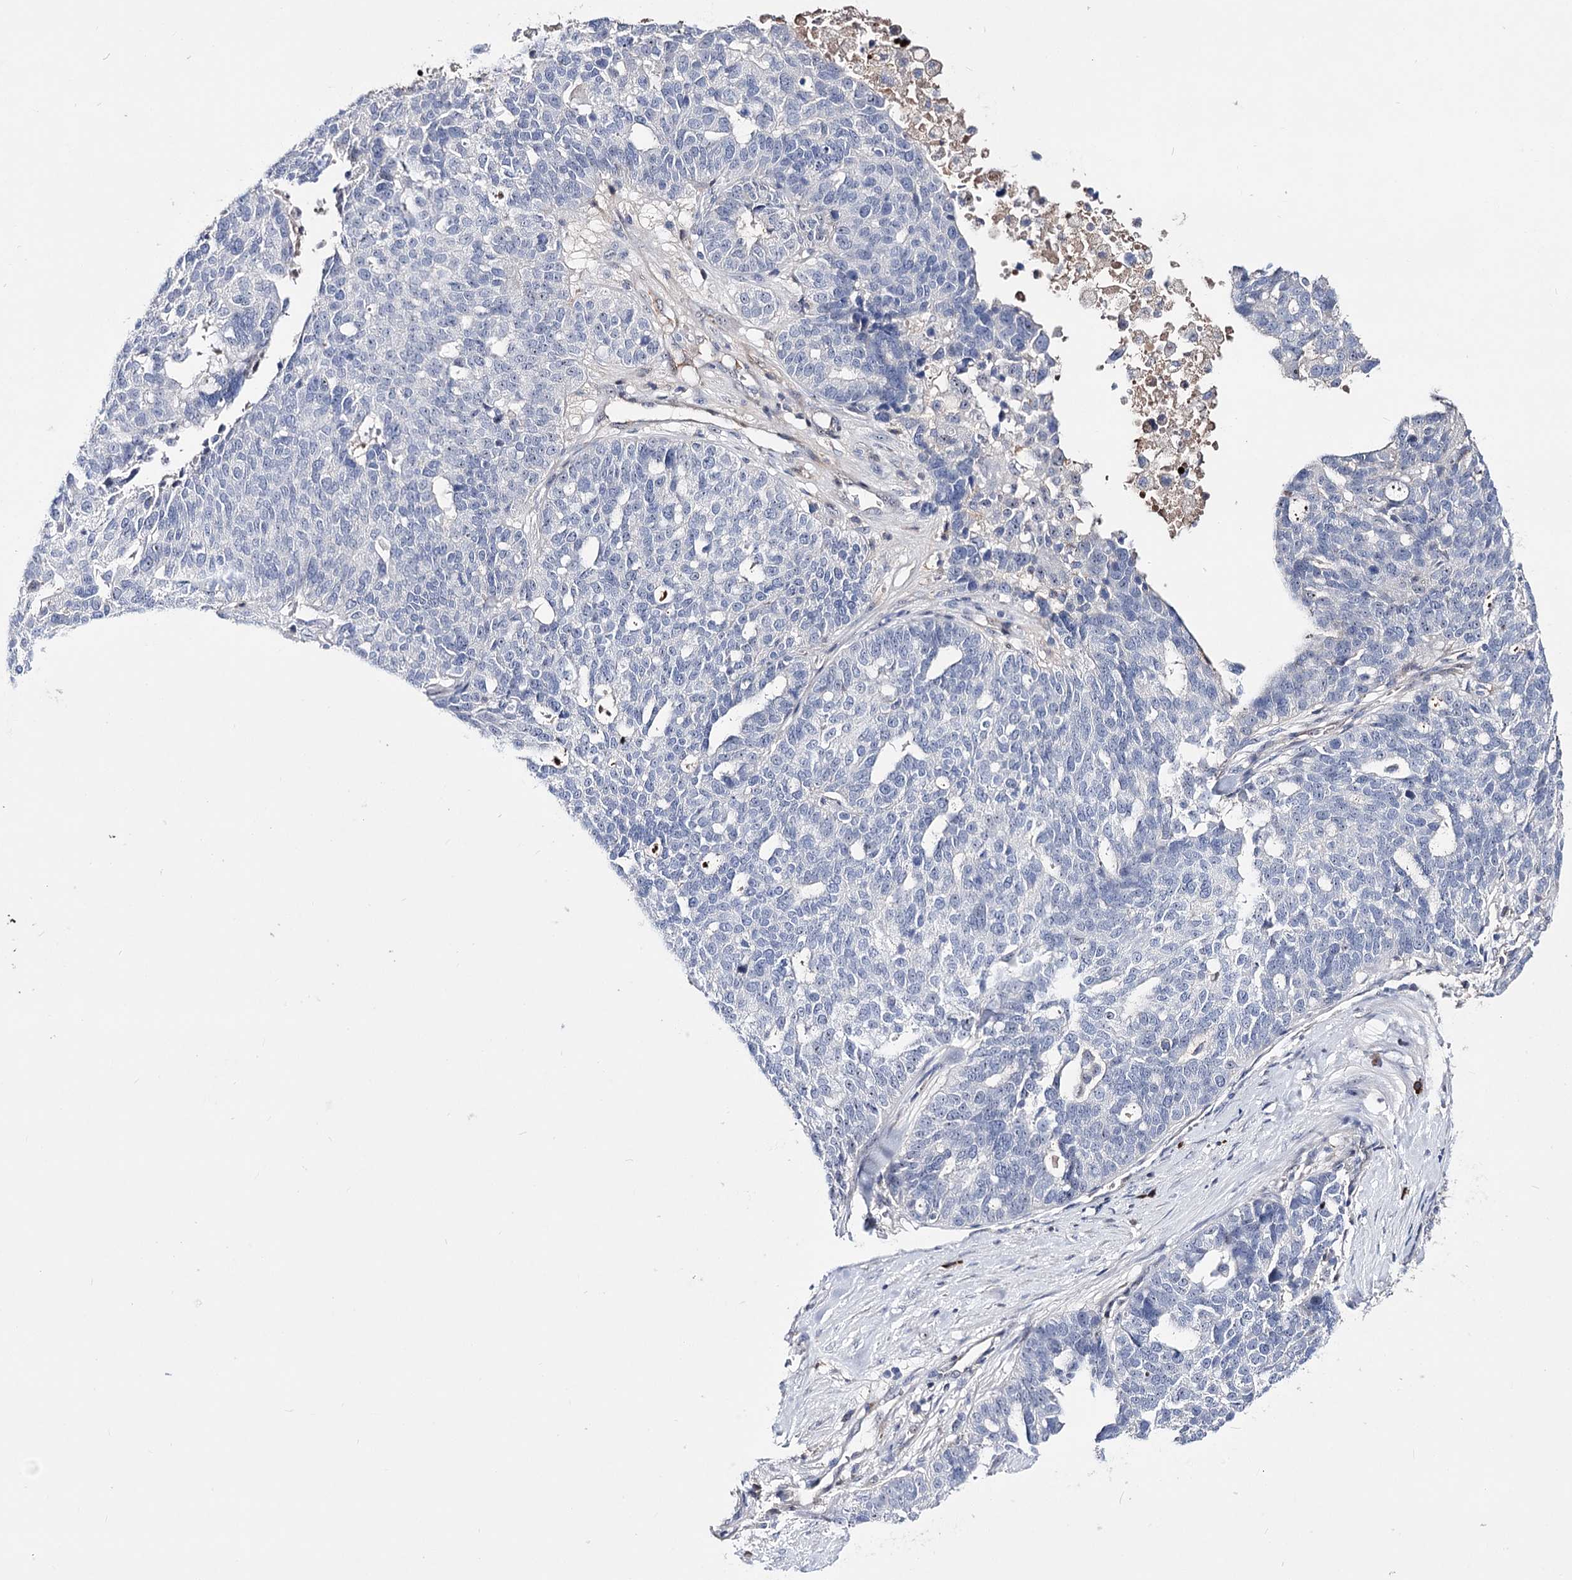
{"staining": {"intensity": "negative", "quantity": "none", "location": "none"}, "tissue": "ovarian cancer", "cell_type": "Tumor cells", "image_type": "cancer", "snomed": [{"axis": "morphology", "description": "Cystadenocarcinoma, serous, NOS"}, {"axis": "topography", "description": "Ovary"}], "caption": "High magnification brightfield microscopy of ovarian cancer stained with DAB (brown) and counterstained with hematoxylin (blue): tumor cells show no significant positivity.", "gene": "PCGF5", "patient": {"sex": "female", "age": 59}}